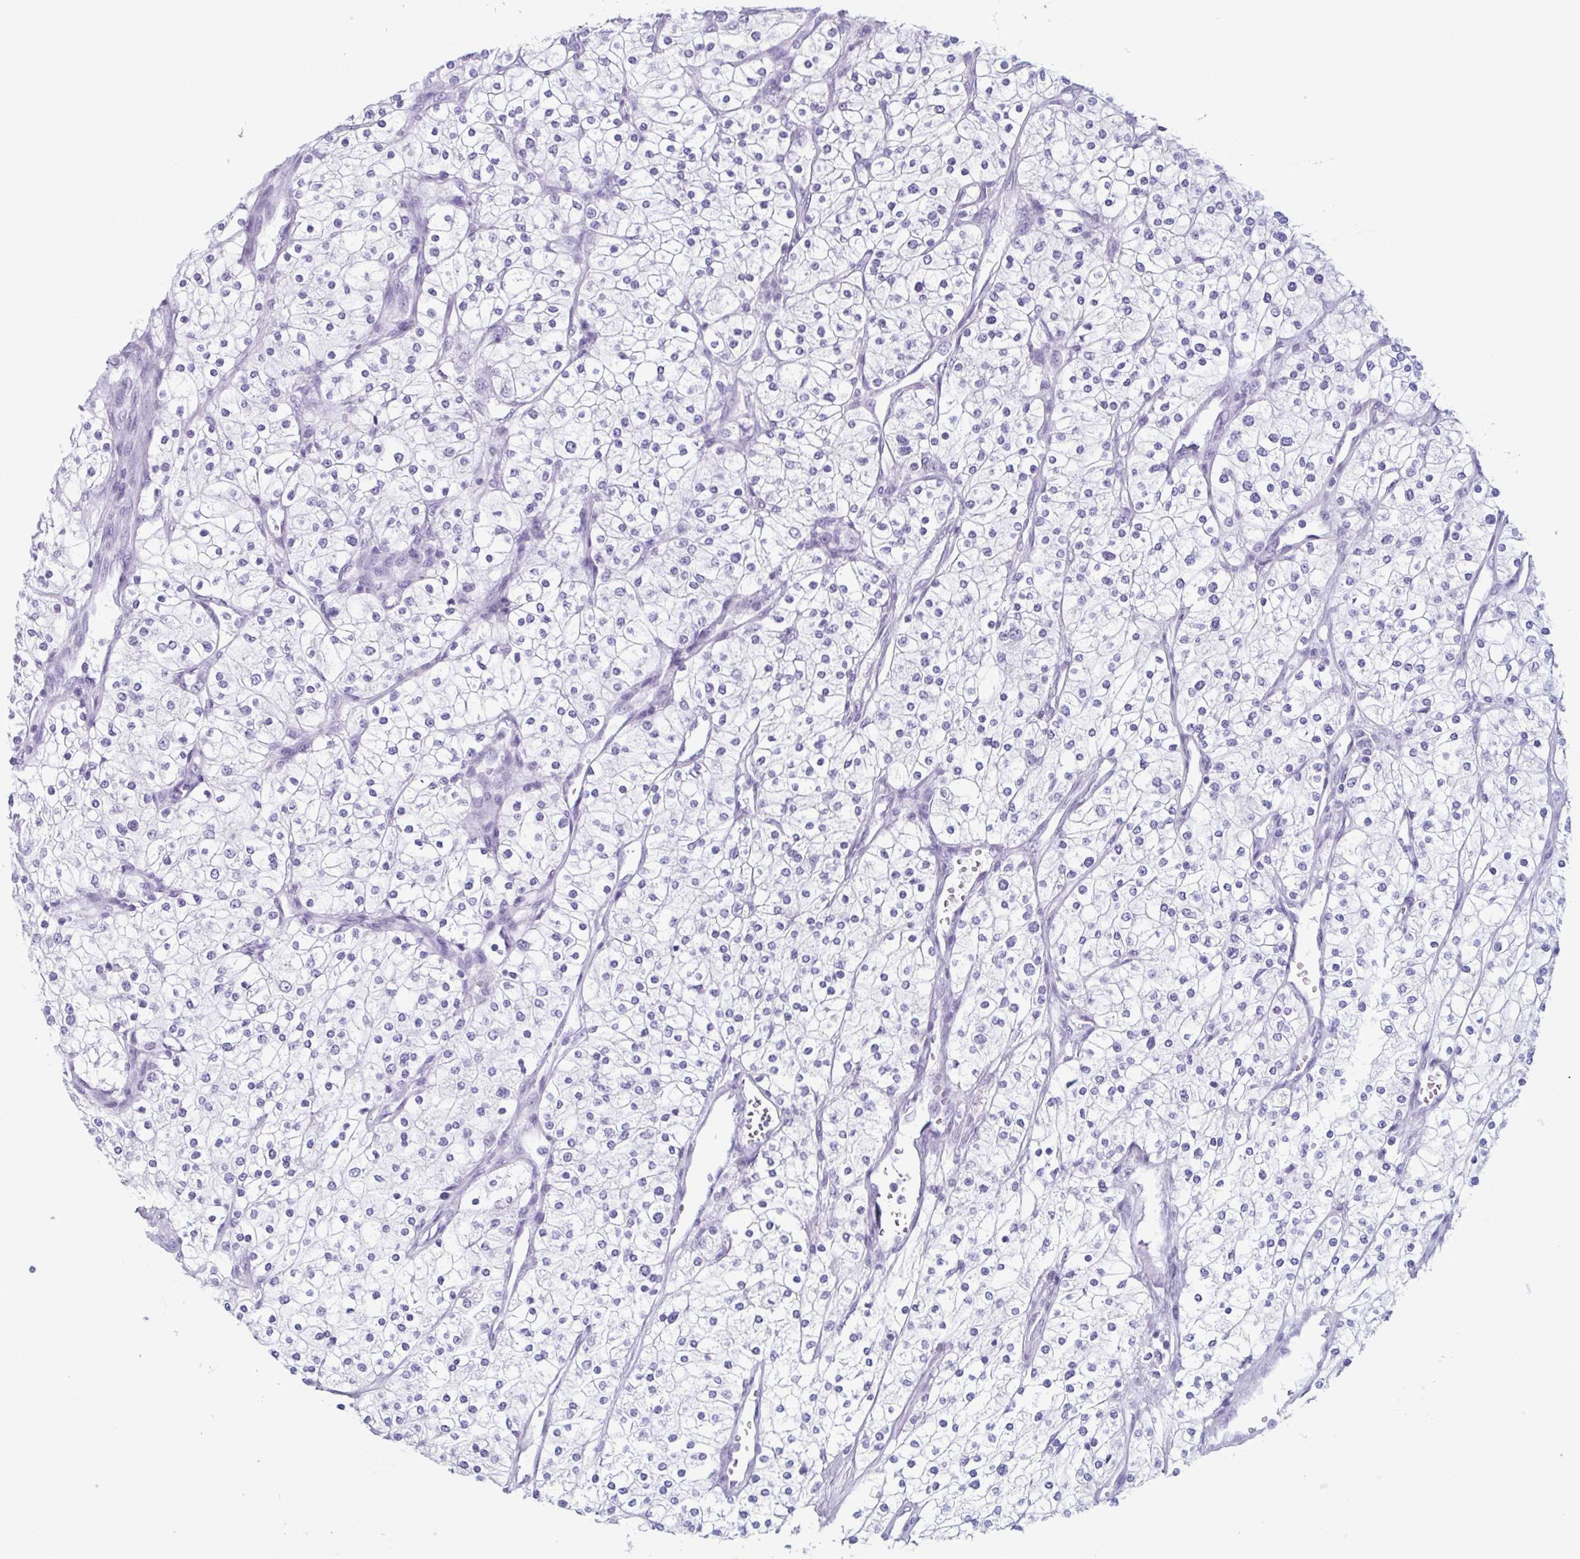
{"staining": {"intensity": "negative", "quantity": "none", "location": "none"}, "tissue": "renal cancer", "cell_type": "Tumor cells", "image_type": "cancer", "snomed": [{"axis": "morphology", "description": "Adenocarcinoma, NOS"}, {"axis": "topography", "description": "Kidney"}], "caption": "Immunohistochemical staining of adenocarcinoma (renal) shows no significant expression in tumor cells.", "gene": "ENKUR", "patient": {"sex": "male", "age": 80}}